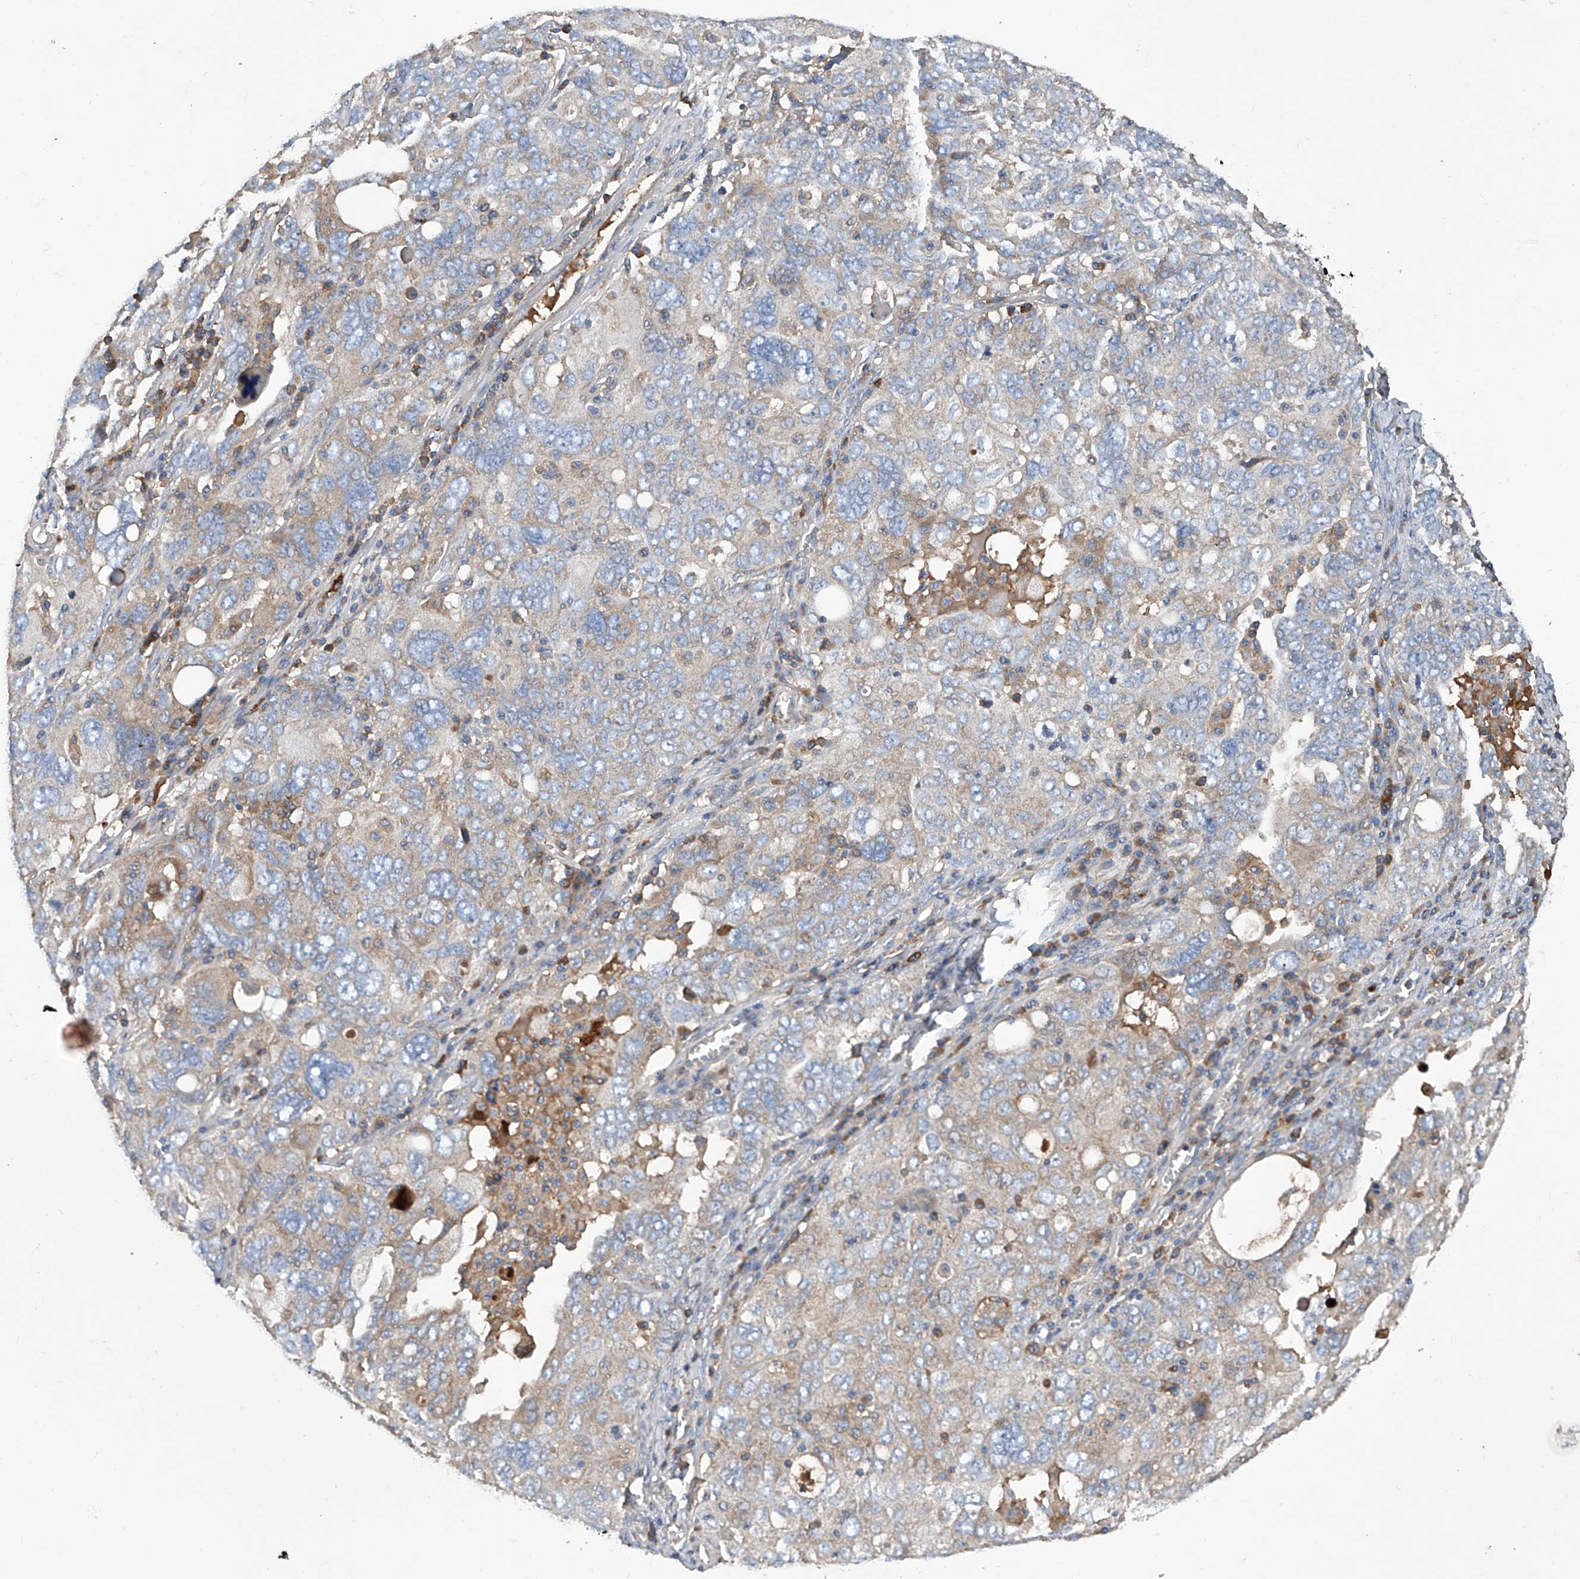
{"staining": {"intensity": "moderate", "quantity": "<25%", "location": "cytoplasmic/membranous"}, "tissue": "ovarian cancer", "cell_type": "Tumor cells", "image_type": "cancer", "snomed": [{"axis": "morphology", "description": "Carcinoma, endometroid"}, {"axis": "topography", "description": "Ovary"}], "caption": "Immunohistochemistry micrograph of neoplastic tissue: human ovarian cancer stained using immunohistochemistry (IHC) shows low levels of moderate protein expression localized specifically in the cytoplasmic/membranous of tumor cells, appearing as a cytoplasmic/membranous brown color.", "gene": "ASCC3", "patient": {"sex": "female", "age": 62}}